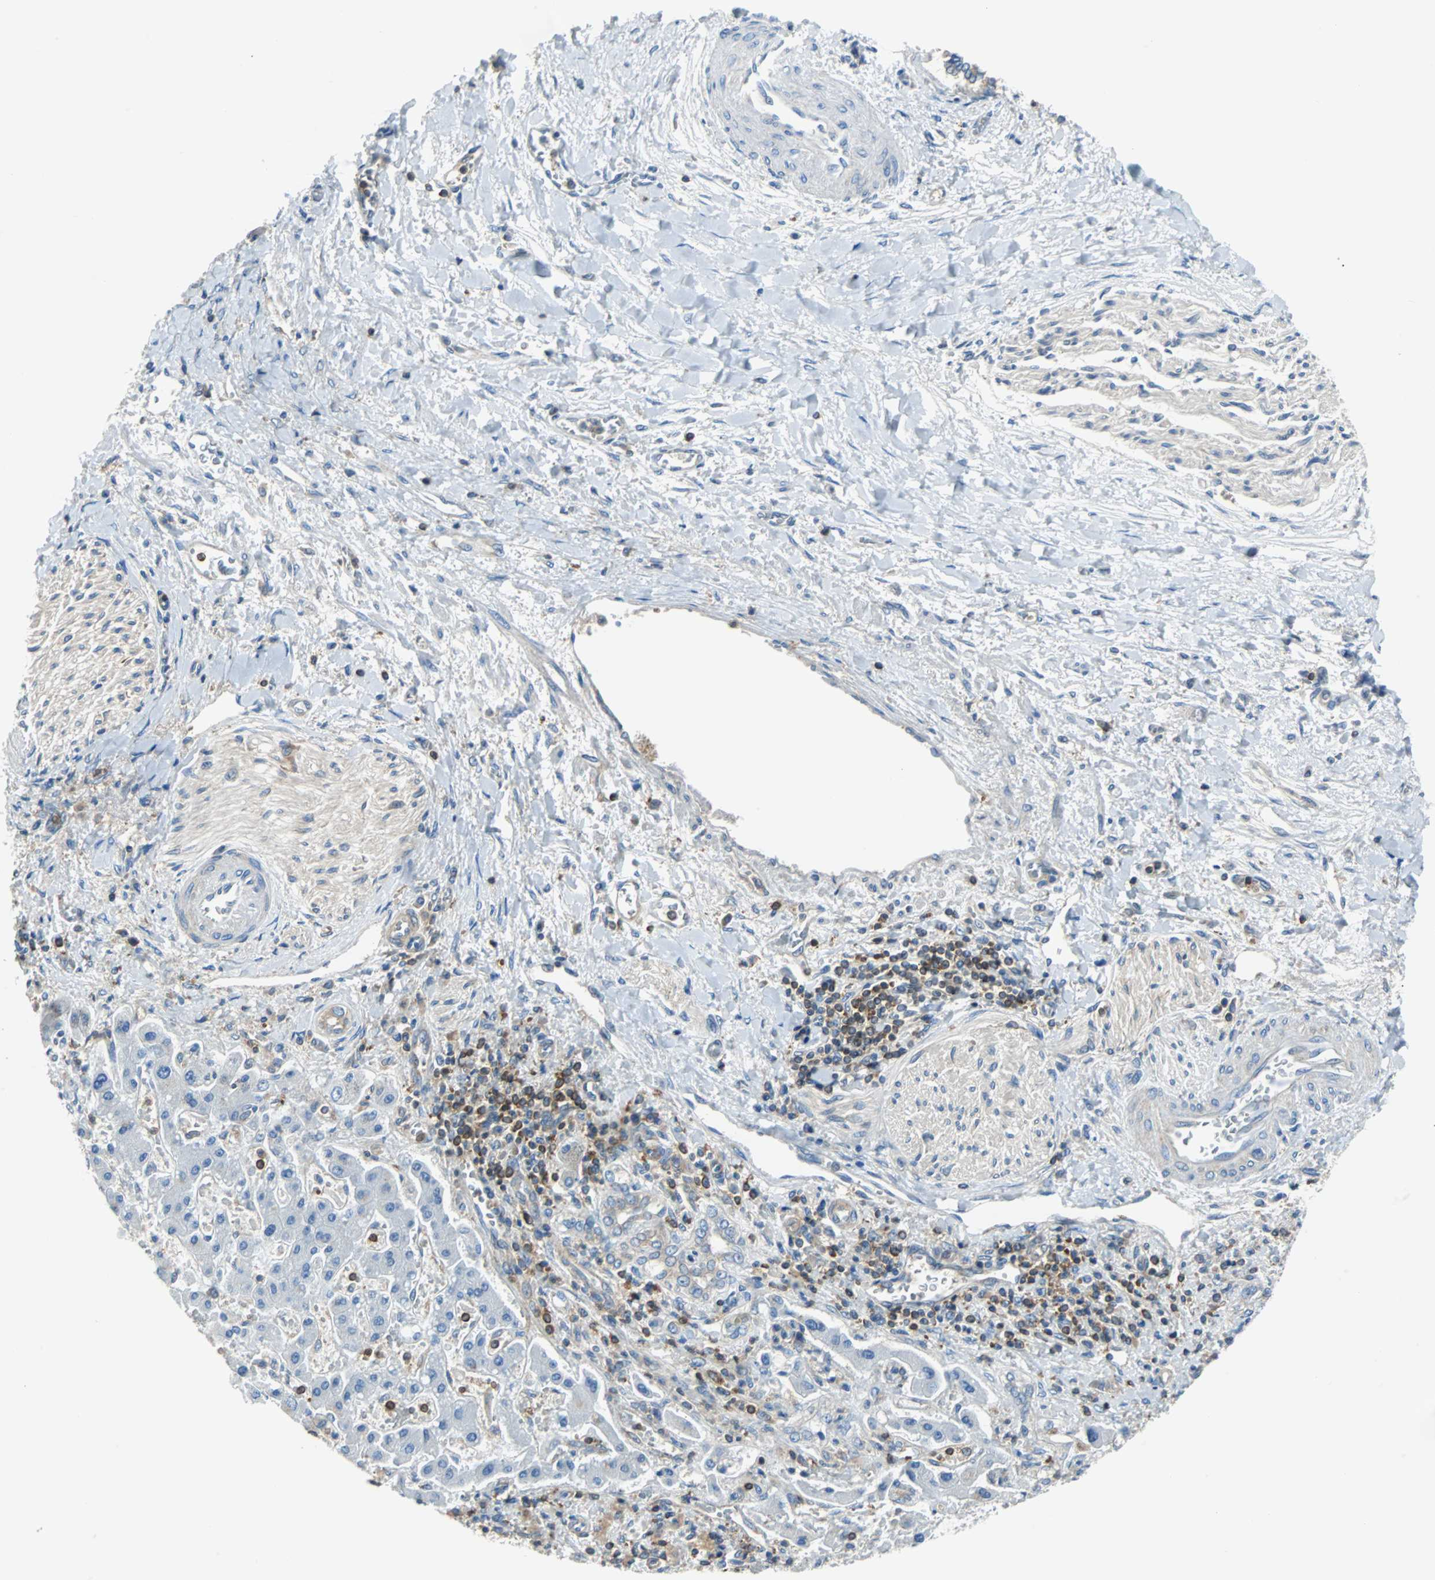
{"staining": {"intensity": "weak", "quantity": "25%-75%", "location": "cytoplasmic/membranous"}, "tissue": "liver cancer", "cell_type": "Tumor cells", "image_type": "cancer", "snomed": [{"axis": "morphology", "description": "Cholangiocarcinoma"}, {"axis": "topography", "description": "Liver"}], "caption": "Immunohistochemistry histopathology image of neoplastic tissue: human liver cholangiocarcinoma stained using immunohistochemistry (IHC) shows low levels of weak protein expression localized specifically in the cytoplasmic/membranous of tumor cells, appearing as a cytoplasmic/membranous brown color.", "gene": "TSC22D4", "patient": {"sex": "male", "age": 50}}